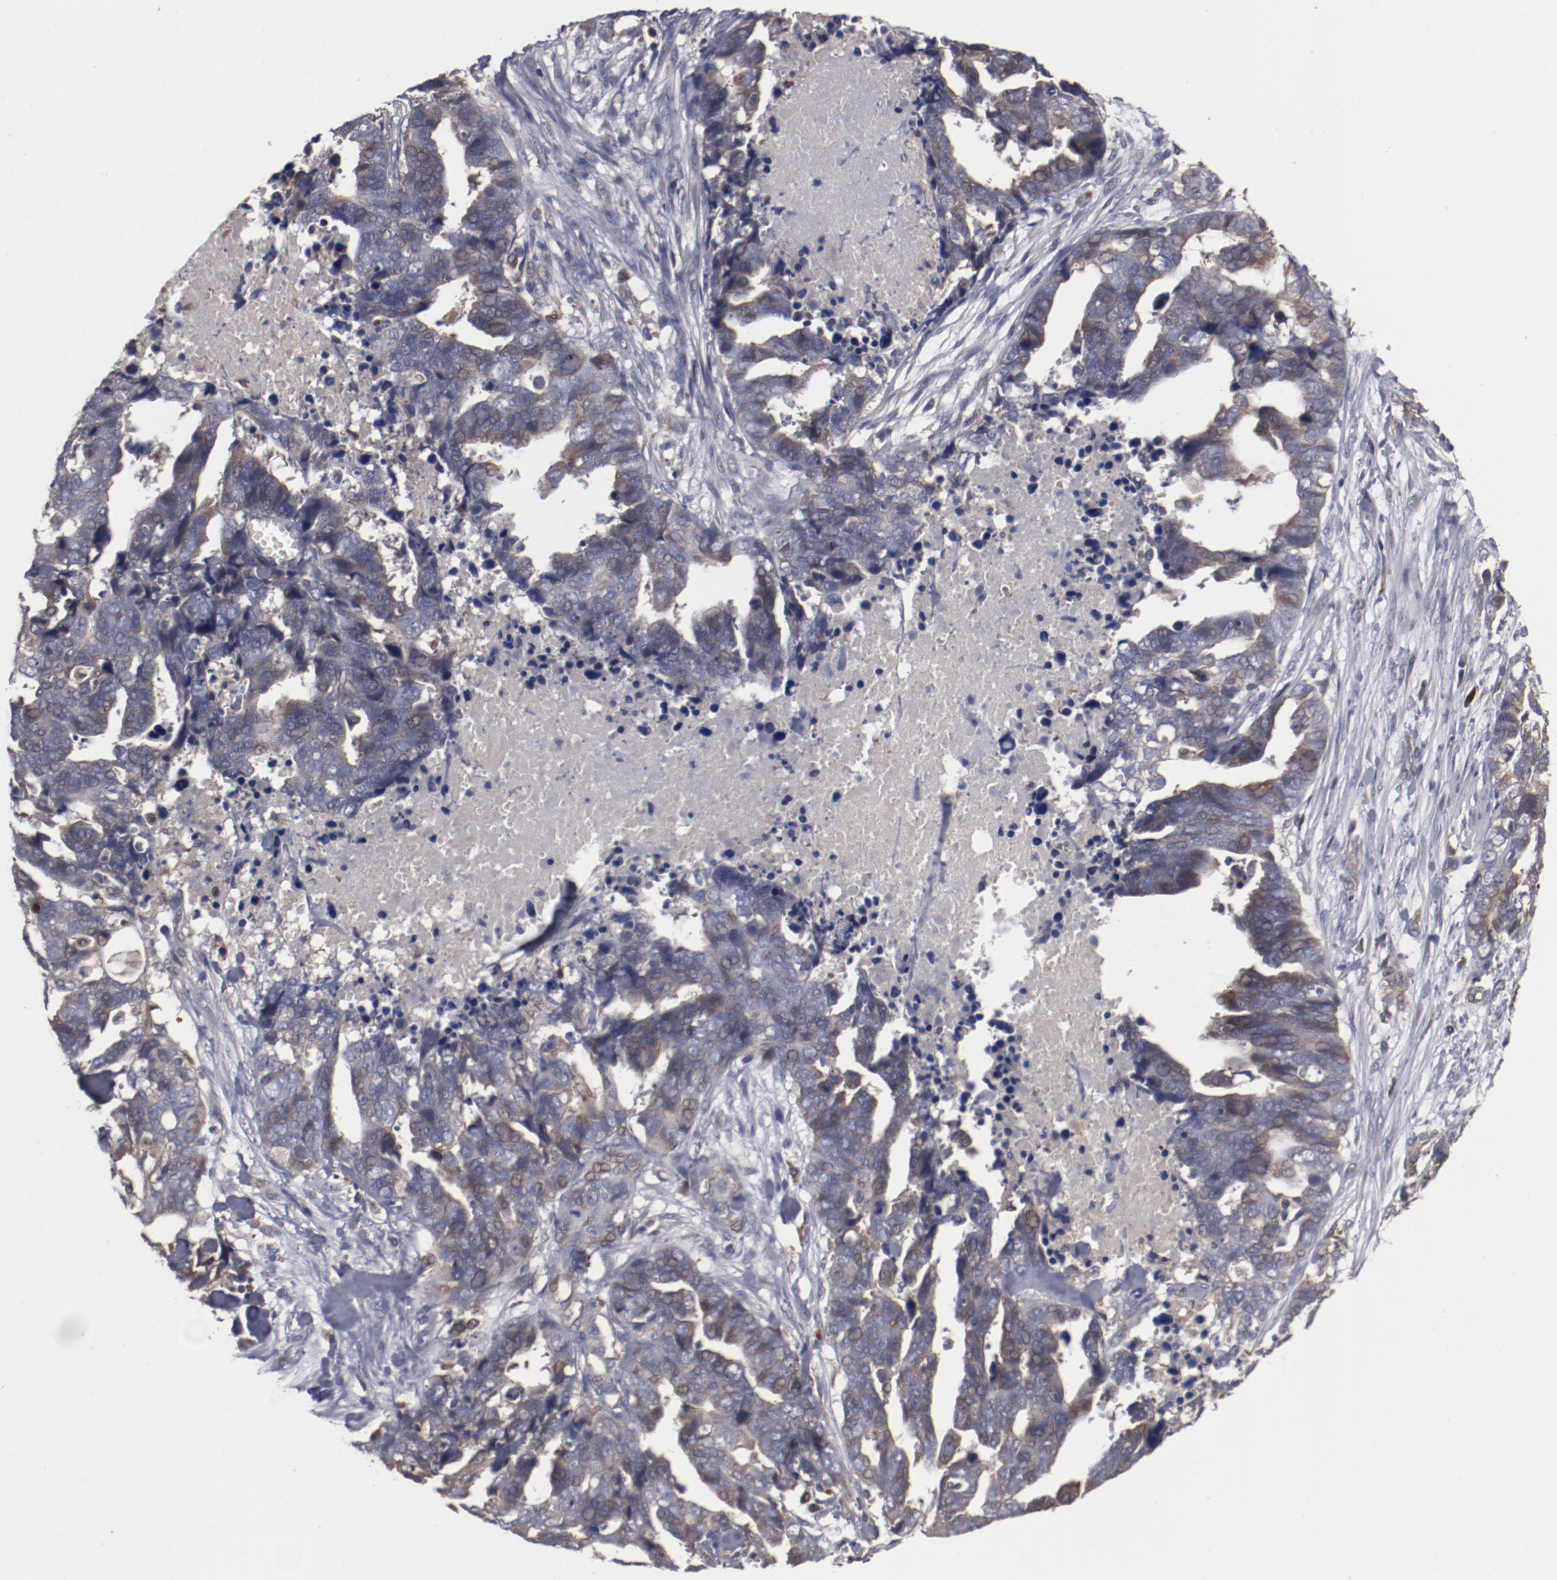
{"staining": {"intensity": "moderate", "quantity": "25%-75%", "location": "cytoplasmic/membranous"}, "tissue": "ovarian cancer", "cell_type": "Tumor cells", "image_type": "cancer", "snomed": [{"axis": "morphology", "description": "Normal tissue, NOS"}, {"axis": "morphology", "description": "Cystadenocarcinoma, serous, NOS"}, {"axis": "topography", "description": "Fallopian tube"}, {"axis": "topography", "description": "Ovary"}], "caption": "Immunohistochemistry (IHC) (DAB (3,3'-diaminobenzidine)) staining of human ovarian cancer shows moderate cytoplasmic/membranous protein staining in about 25%-75% of tumor cells. The protein of interest is stained brown, and the nuclei are stained in blue (DAB IHC with brightfield microscopy, high magnification).", "gene": "DNAAF2", "patient": {"sex": "female", "age": 56}}